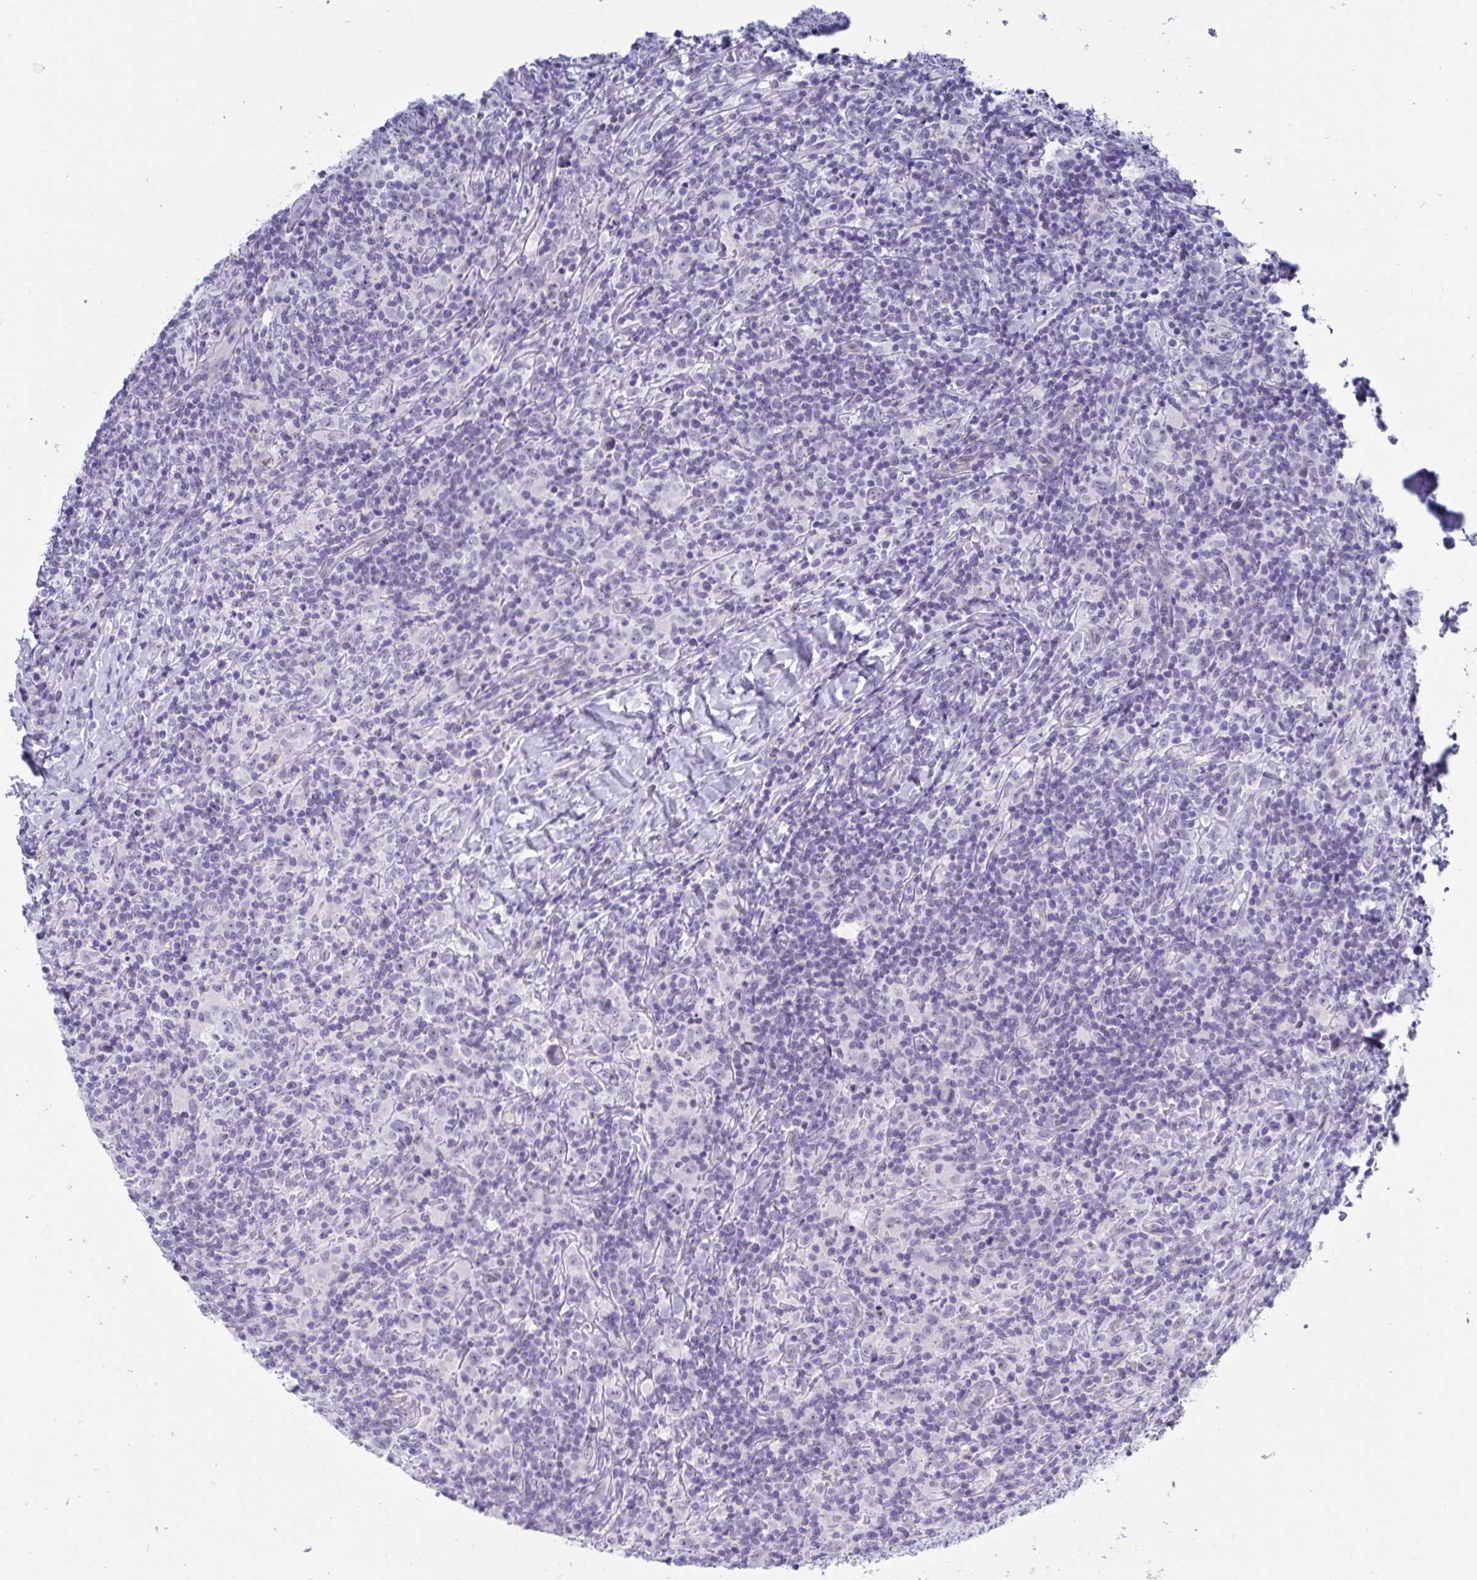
{"staining": {"intensity": "negative", "quantity": "none", "location": "none"}, "tissue": "lymphoma", "cell_type": "Tumor cells", "image_type": "cancer", "snomed": [{"axis": "morphology", "description": "Hodgkin's disease, NOS"}, {"axis": "topography", "description": "Lymph node"}], "caption": "Image shows no significant protein expression in tumor cells of Hodgkin's disease.", "gene": "MFSD4A", "patient": {"sex": "female", "age": 18}}